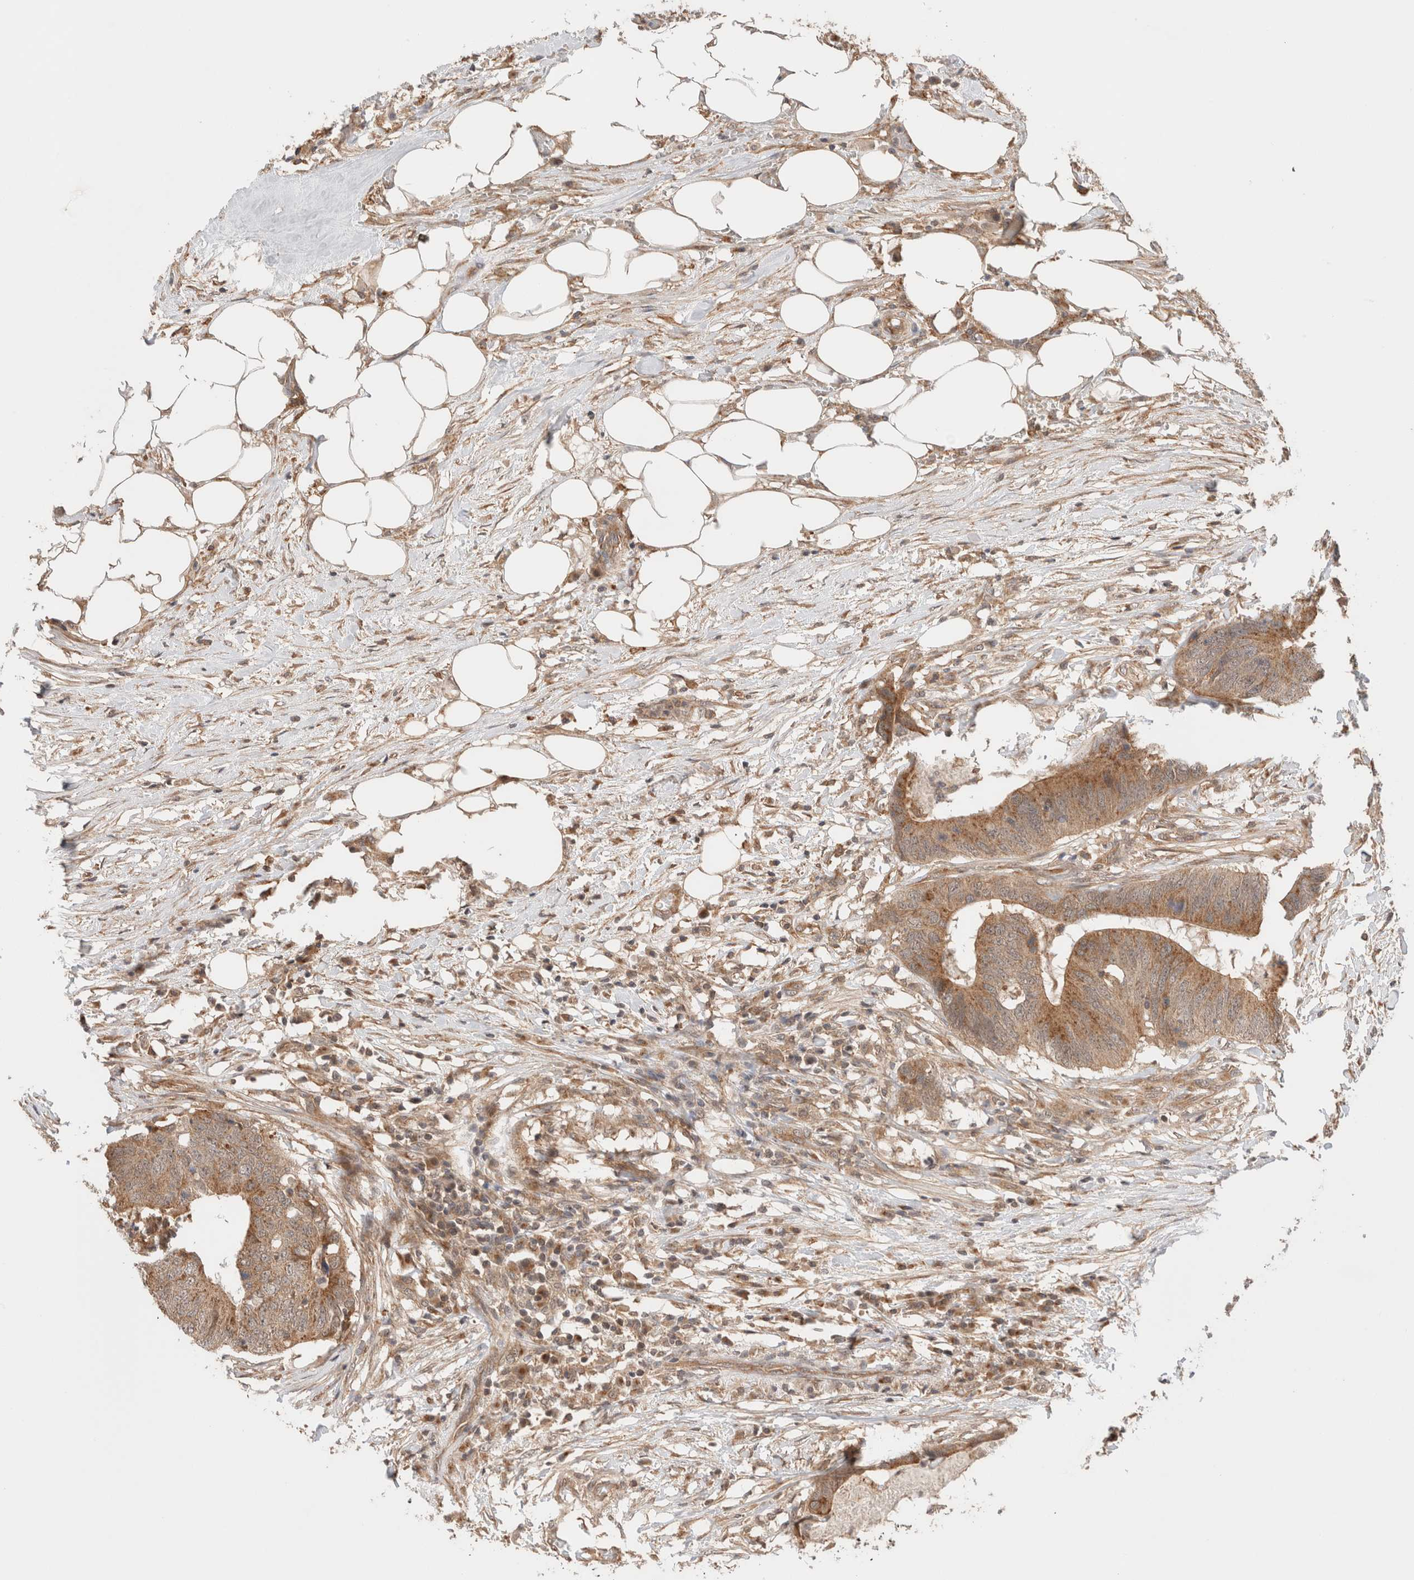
{"staining": {"intensity": "moderate", "quantity": ">75%", "location": "cytoplasmic/membranous"}, "tissue": "colorectal cancer", "cell_type": "Tumor cells", "image_type": "cancer", "snomed": [{"axis": "morphology", "description": "Adenocarcinoma, NOS"}, {"axis": "topography", "description": "Colon"}], "caption": "A medium amount of moderate cytoplasmic/membranous expression is present in about >75% of tumor cells in colorectal cancer tissue.", "gene": "SIKE1", "patient": {"sex": "male", "age": 56}}